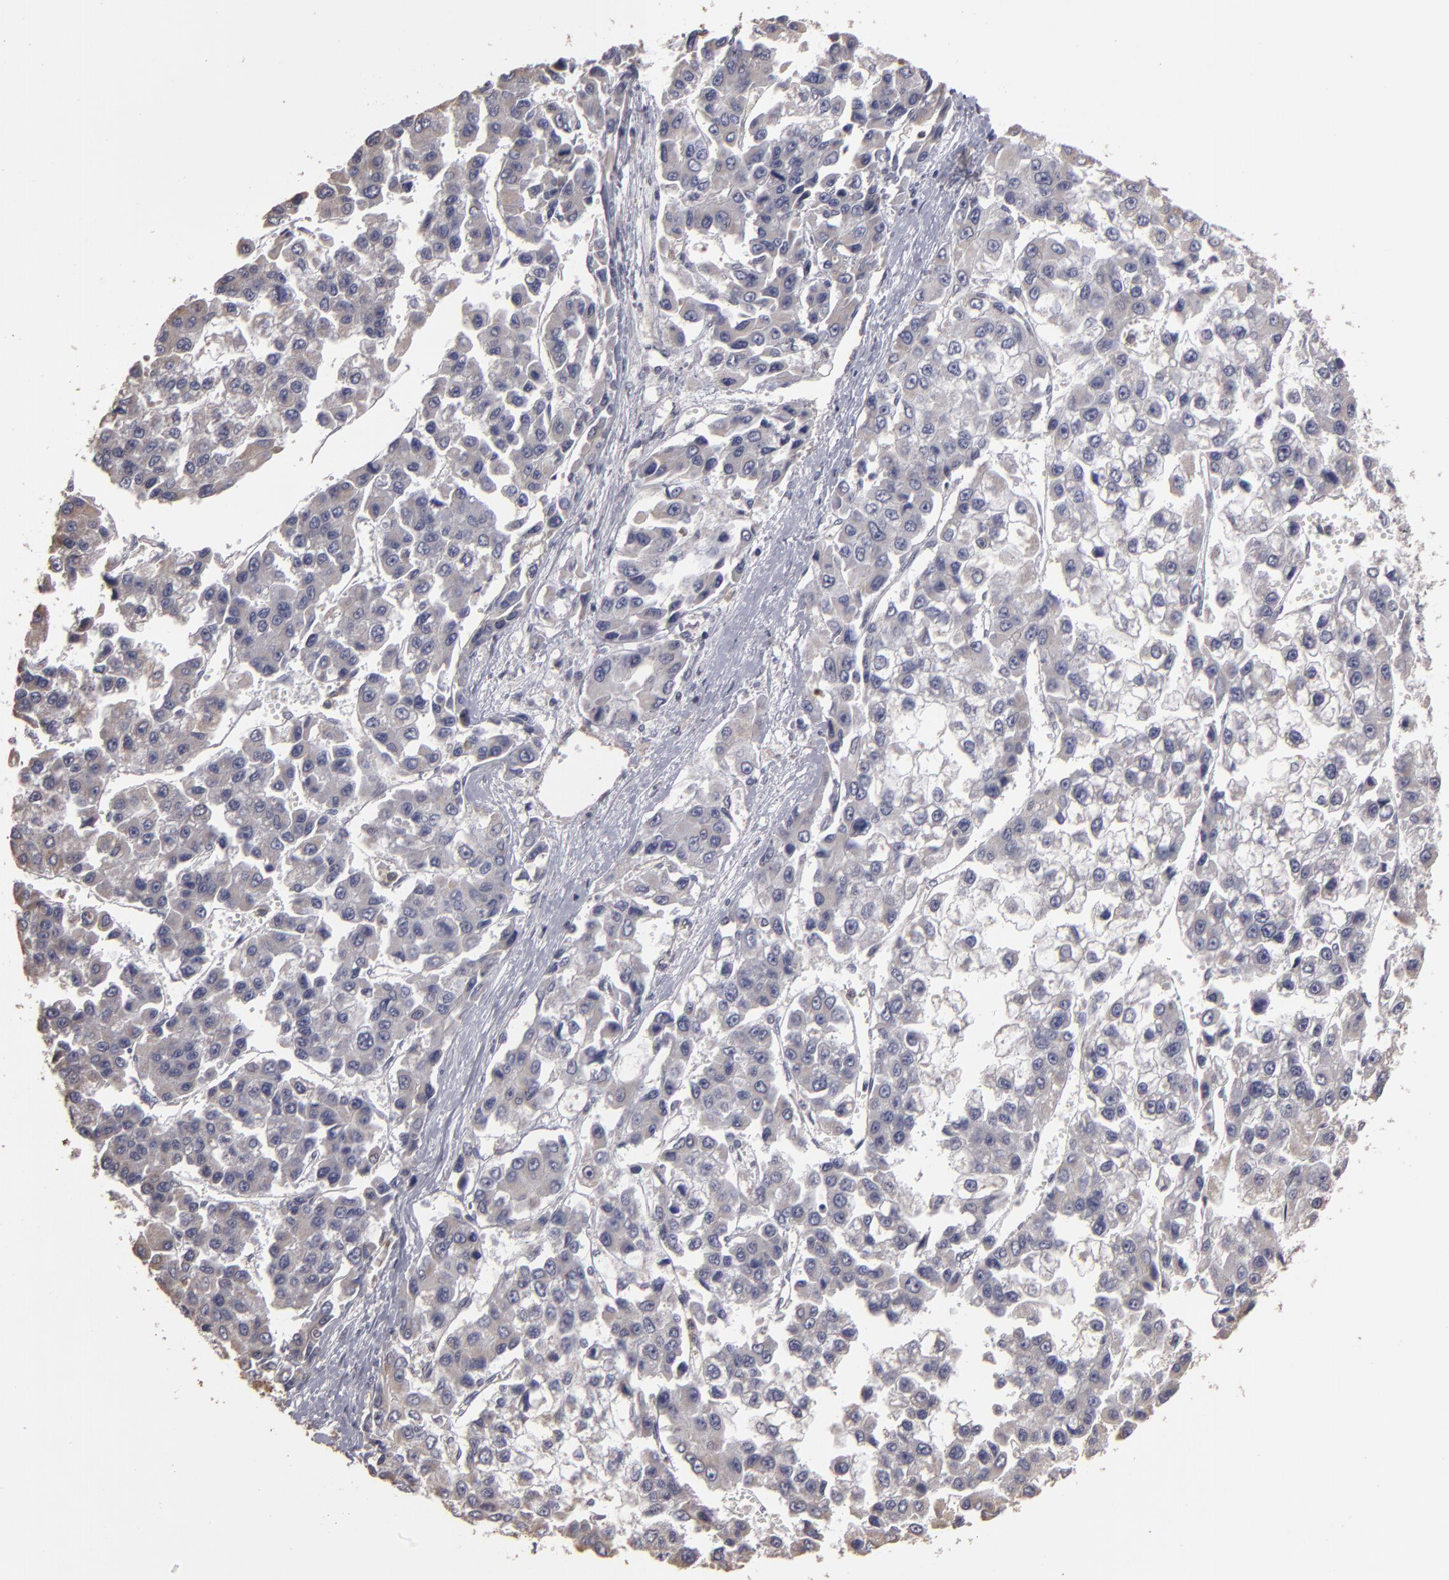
{"staining": {"intensity": "negative", "quantity": "none", "location": "none"}, "tissue": "liver cancer", "cell_type": "Tumor cells", "image_type": "cancer", "snomed": [{"axis": "morphology", "description": "Carcinoma, Hepatocellular, NOS"}, {"axis": "topography", "description": "Liver"}], "caption": "An immunohistochemistry histopathology image of hepatocellular carcinoma (liver) is shown. There is no staining in tumor cells of hepatocellular carcinoma (liver).", "gene": "CD55", "patient": {"sex": "female", "age": 66}}